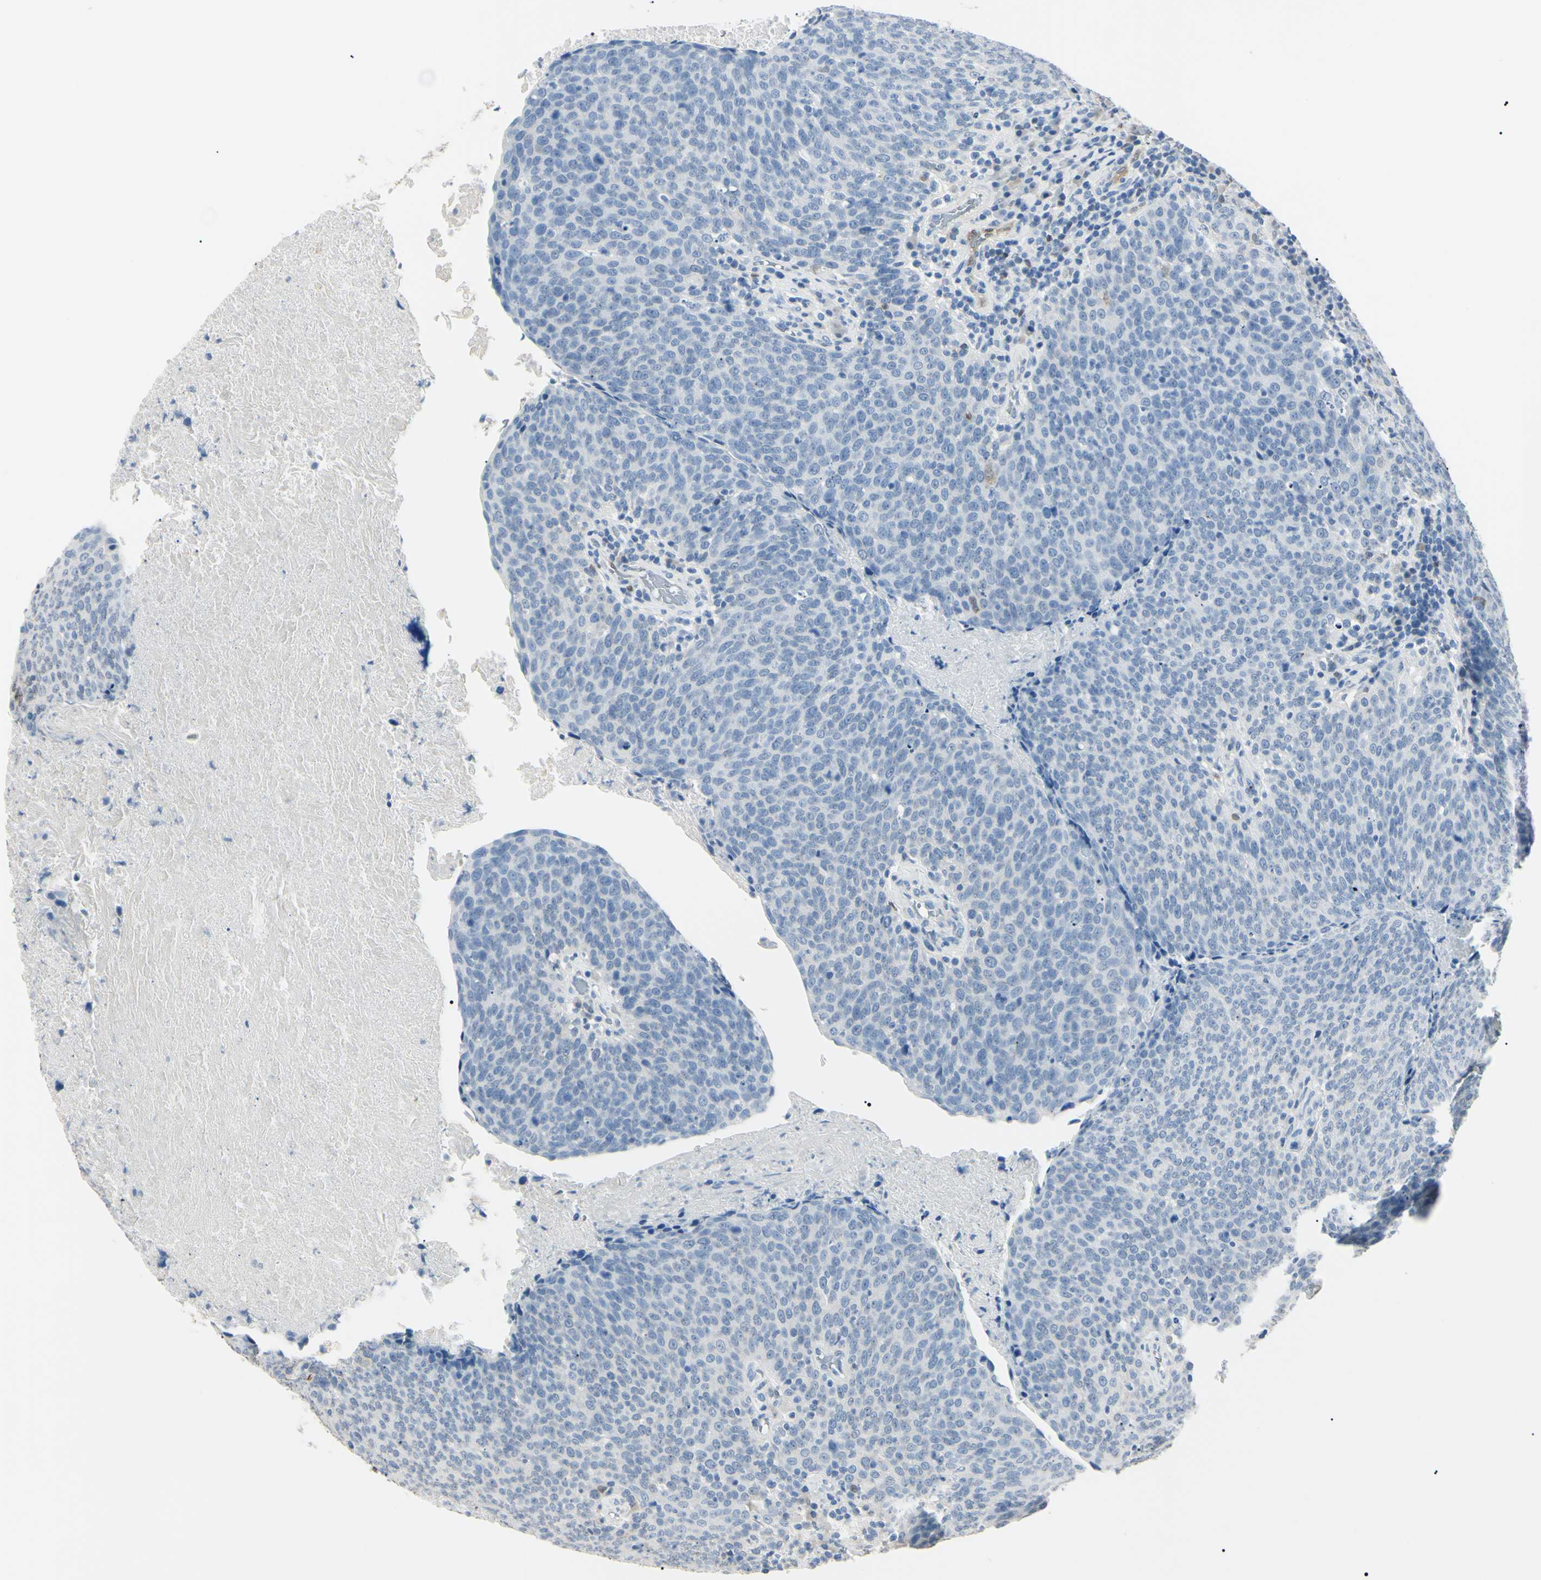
{"staining": {"intensity": "negative", "quantity": "none", "location": "none"}, "tissue": "head and neck cancer", "cell_type": "Tumor cells", "image_type": "cancer", "snomed": [{"axis": "morphology", "description": "Squamous cell carcinoma, NOS"}, {"axis": "morphology", "description": "Squamous cell carcinoma, metastatic, NOS"}, {"axis": "topography", "description": "Lymph node"}, {"axis": "topography", "description": "Head-Neck"}], "caption": "Image shows no protein expression in tumor cells of head and neck cancer tissue. (Brightfield microscopy of DAB (3,3'-diaminobenzidine) immunohistochemistry (IHC) at high magnification).", "gene": "AKR1C3", "patient": {"sex": "male", "age": 62}}